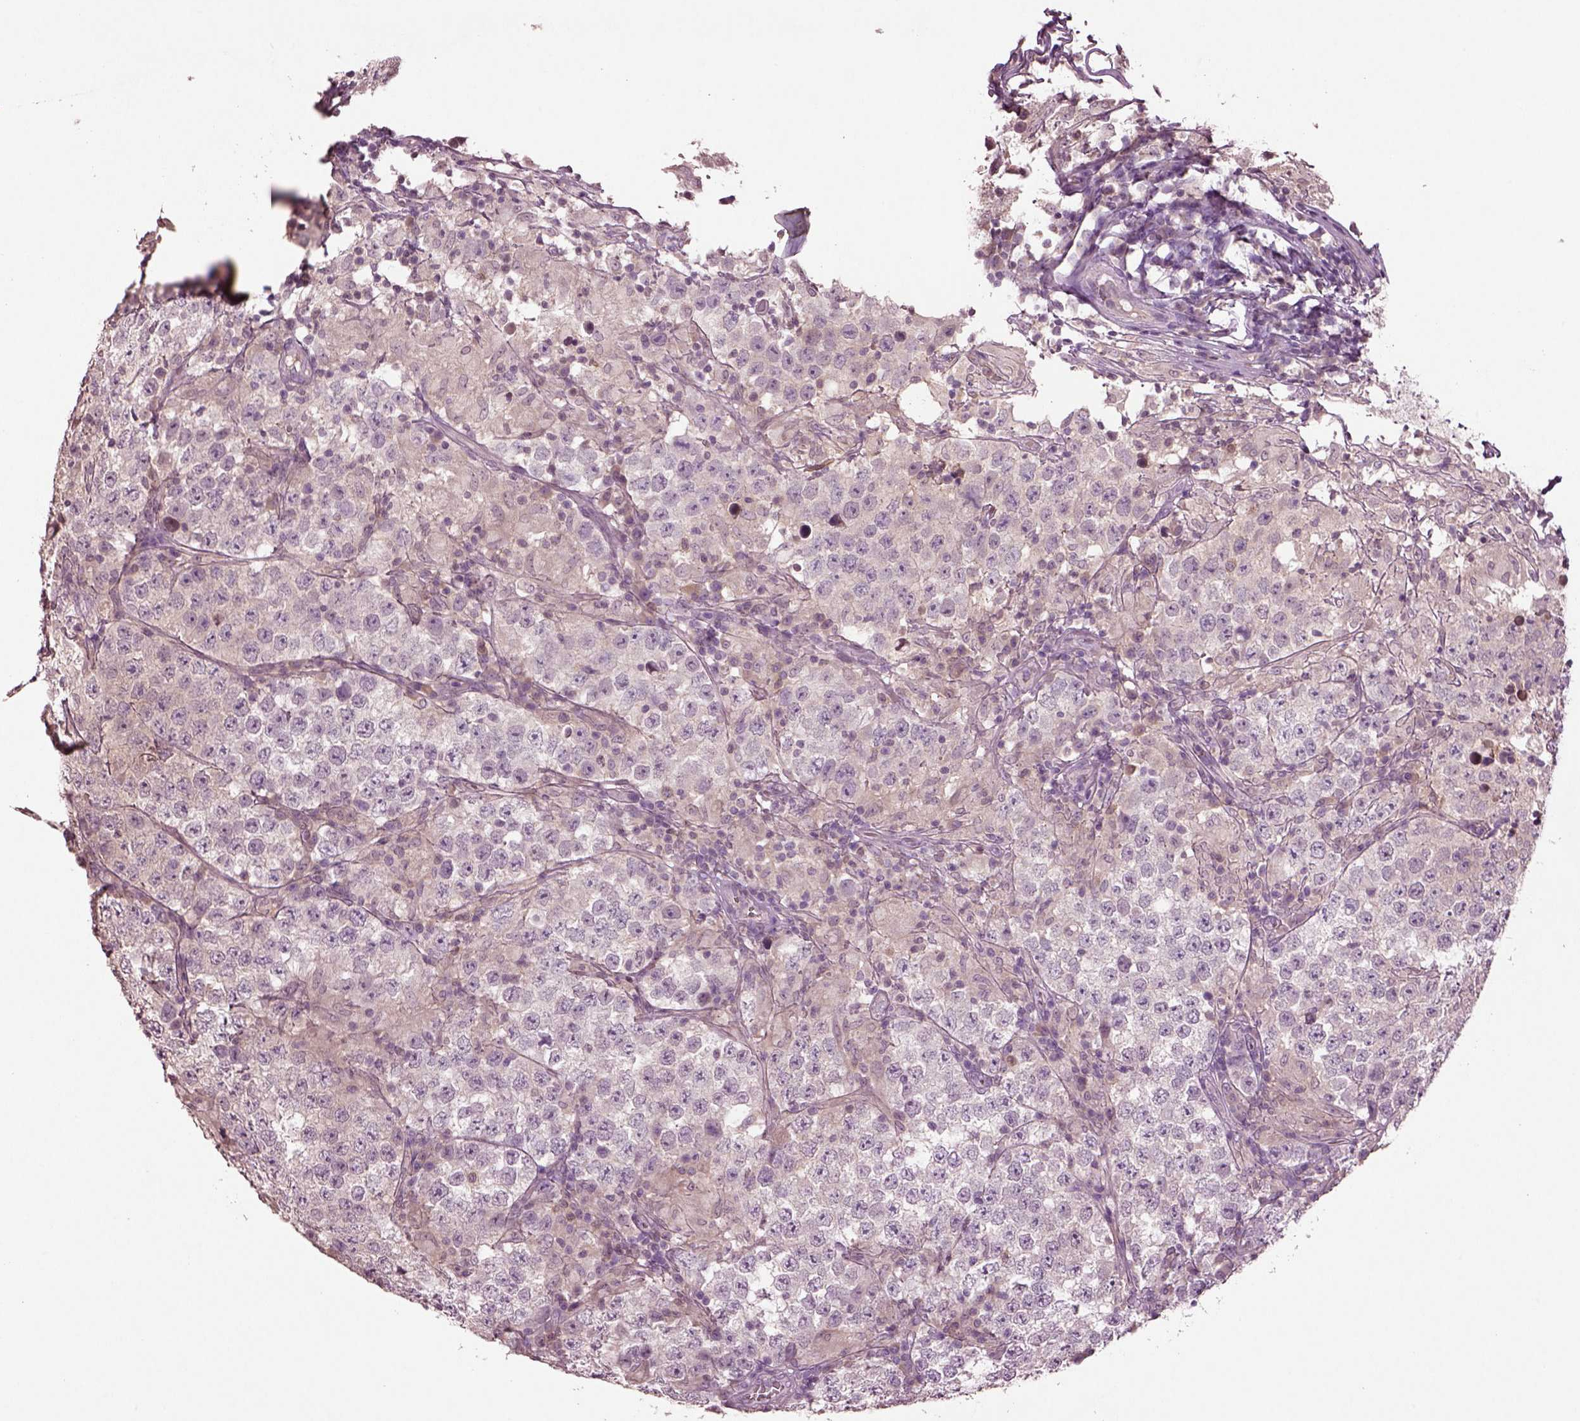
{"staining": {"intensity": "negative", "quantity": "none", "location": "none"}, "tissue": "testis cancer", "cell_type": "Tumor cells", "image_type": "cancer", "snomed": [{"axis": "morphology", "description": "Seminoma, NOS"}, {"axis": "morphology", "description": "Carcinoma, Embryonal, NOS"}, {"axis": "topography", "description": "Testis"}], "caption": "Immunohistochemistry (IHC) photomicrograph of neoplastic tissue: human testis seminoma stained with DAB exhibits no significant protein positivity in tumor cells.", "gene": "CLPSL1", "patient": {"sex": "male", "age": 41}}